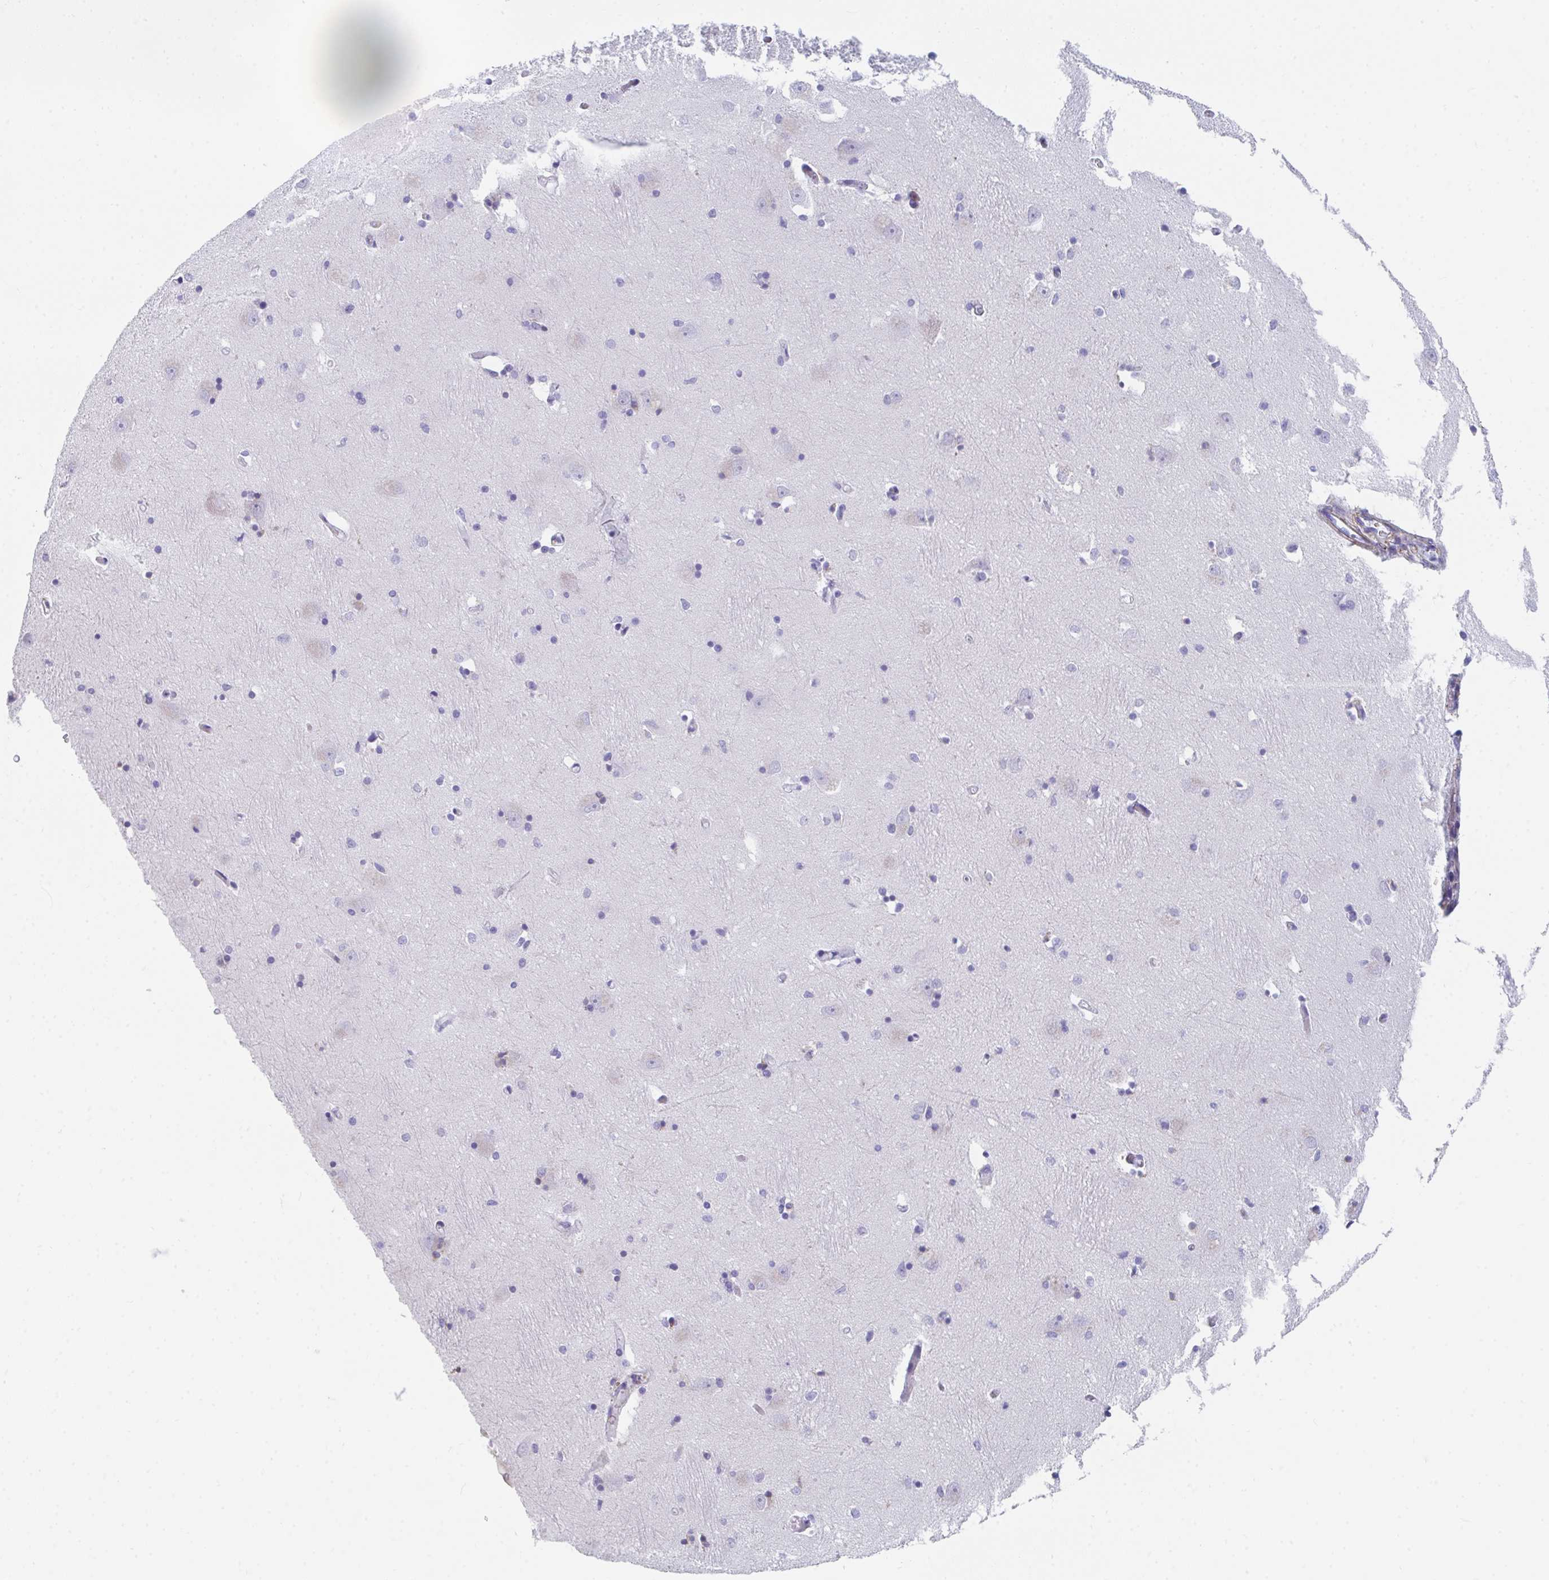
{"staining": {"intensity": "negative", "quantity": "none", "location": "none"}, "tissue": "caudate", "cell_type": "Glial cells", "image_type": "normal", "snomed": [{"axis": "morphology", "description": "Normal tissue, NOS"}, {"axis": "topography", "description": "Lateral ventricle wall"}, {"axis": "topography", "description": "Hippocampus"}], "caption": "Immunohistochemistry photomicrograph of normal caudate: caudate stained with DAB (3,3'-diaminobenzidine) displays no significant protein expression in glial cells. (Brightfield microscopy of DAB (3,3'-diaminobenzidine) immunohistochemistry (IHC) at high magnification).", "gene": "CD7", "patient": {"sex": "female", "age": 63}}